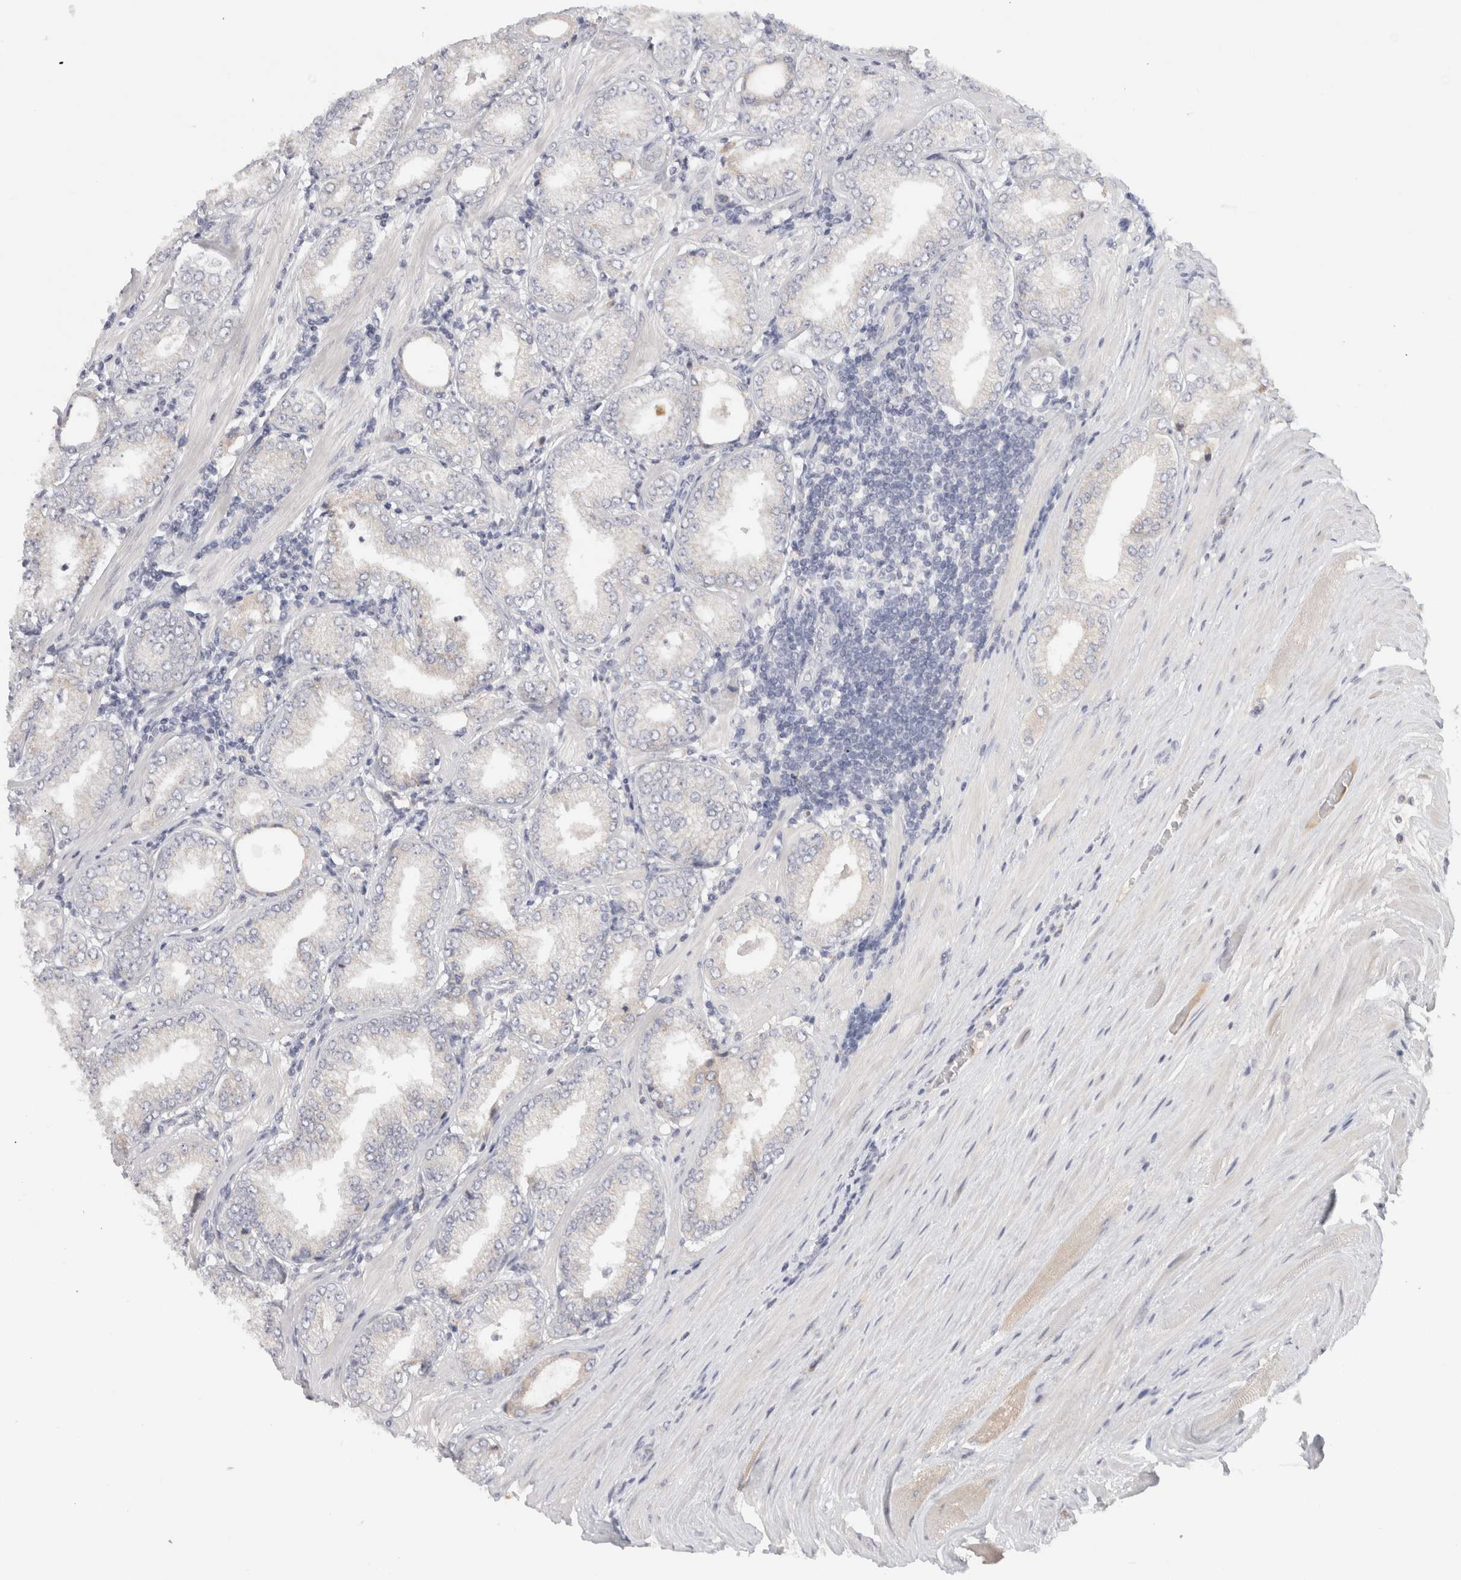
{"staining": {"intensity": "negative", "quantity": "none", "location": "none"}, "tissue": "prostate cancer", "cell_type": "Tumor cells", "image_type": "cancer", "snomed": [{"axis": "morphology", "description": "Adenocarcinoma, Low grade"}, {"axis": "topography", "description": "Prostate"}], "caption": "A high-resolution image shows immunohistochemistry staining of prostate cancer (adenocarcinoma (low-grade)), which reveals no significant positivity in tumor cells.", "gene": "STK31", "patient": {"sex": "male", "age": 62}}